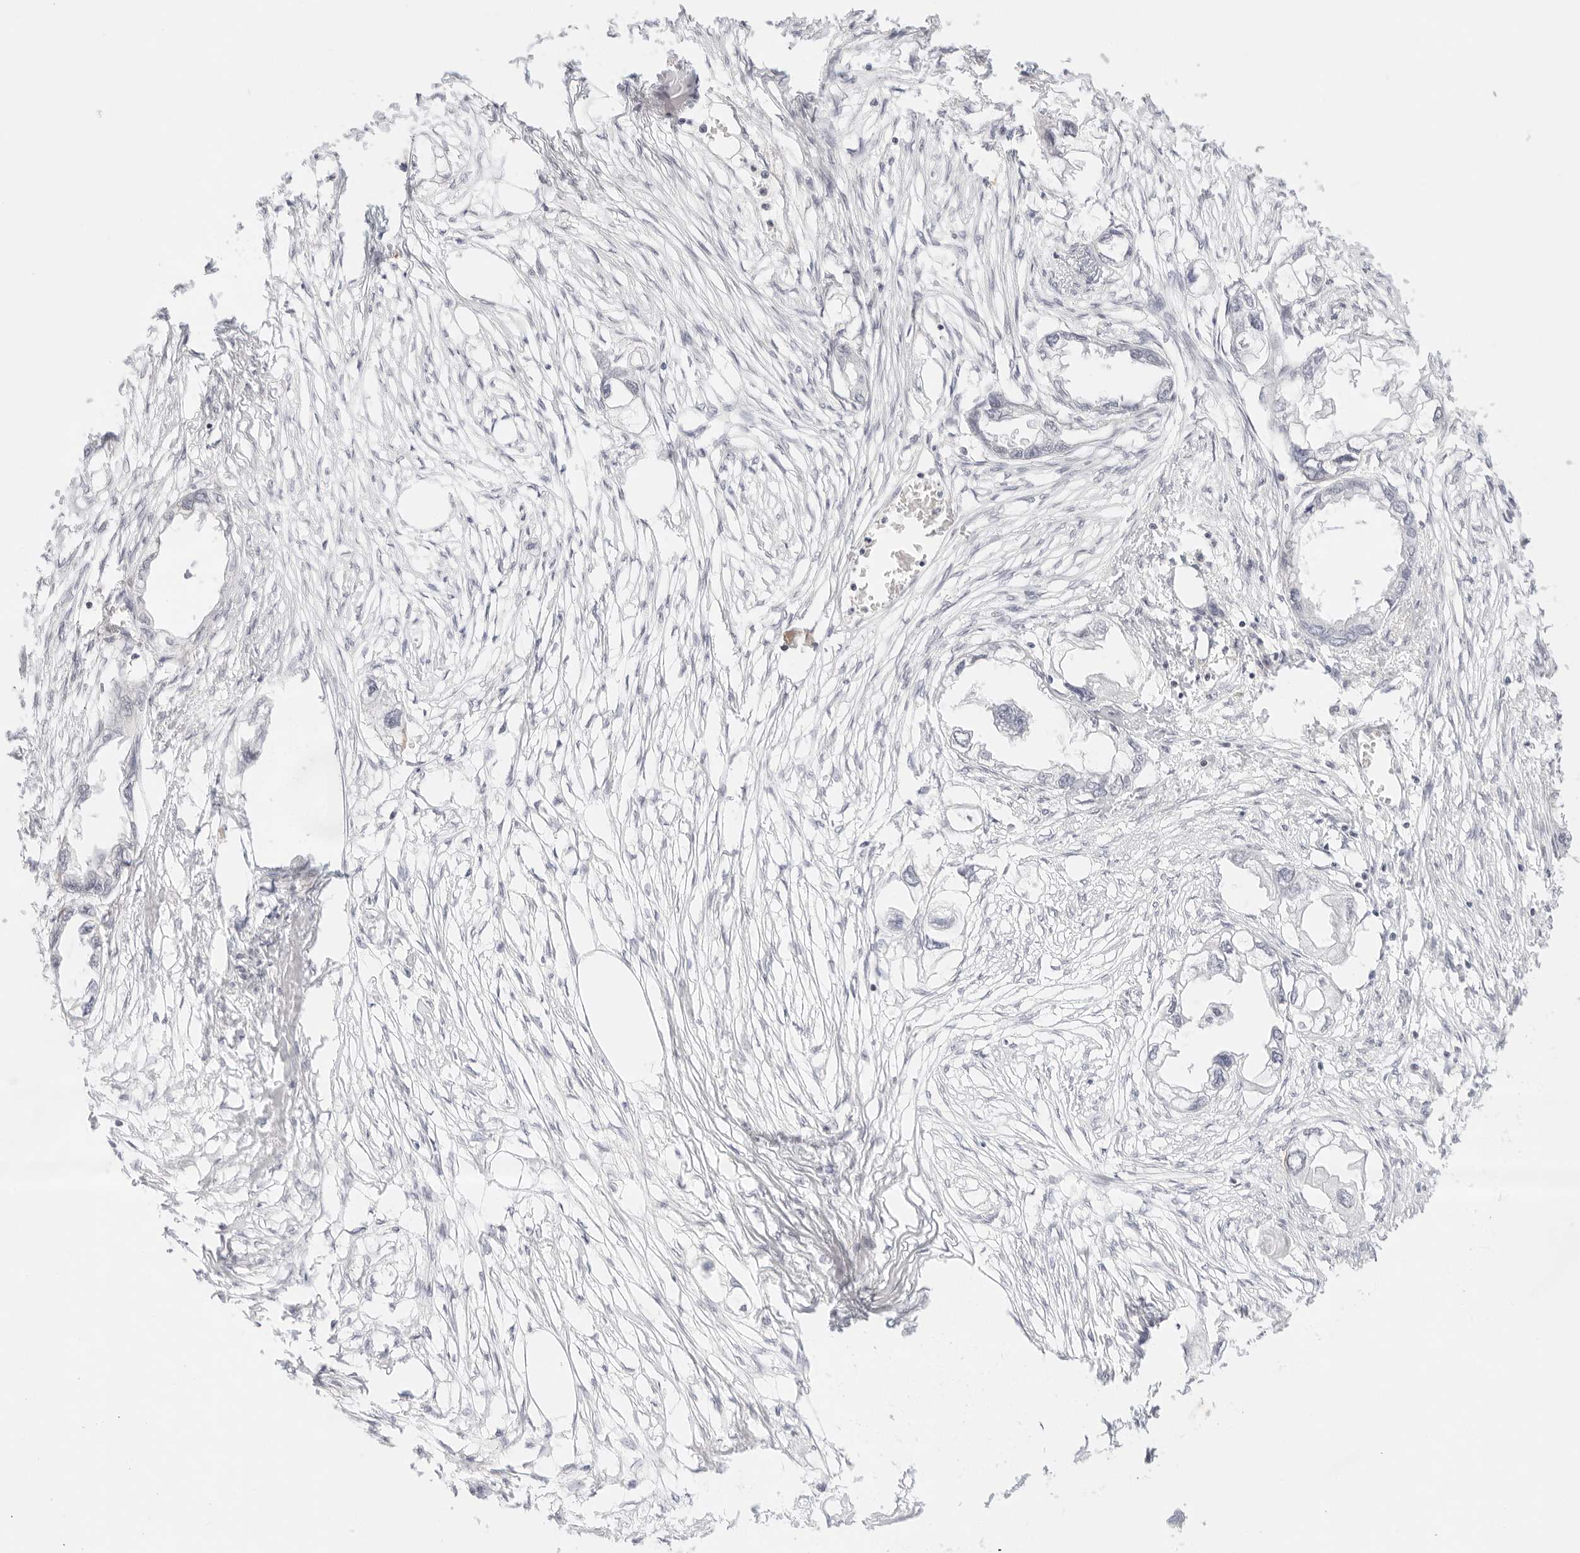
{"staining": {"intensity": "negative", "quantity": "none", "location": "none"}, "tissue": "endometrial cancer", "cell_type": "Tumor cells", "image_type": "cancer", "snomed": [{"axis": "morphology", "description": "Adenocarcinoma, NOS"}, {"axis": "morphology", "description": "Adenocarcinoma, metastatic, NOS"}, {"axis": "topography", "description": "Adipose tissue"}, {"axis": "topography", "description": "Endometrium"}], "caption": "Human endometrial cancer stained for a protein using immunohistochemistry (IHC) demonstrates no positivity in tumor cells.", "gene": "GNAS", "patient": {"sex": "female", "age": 67}}